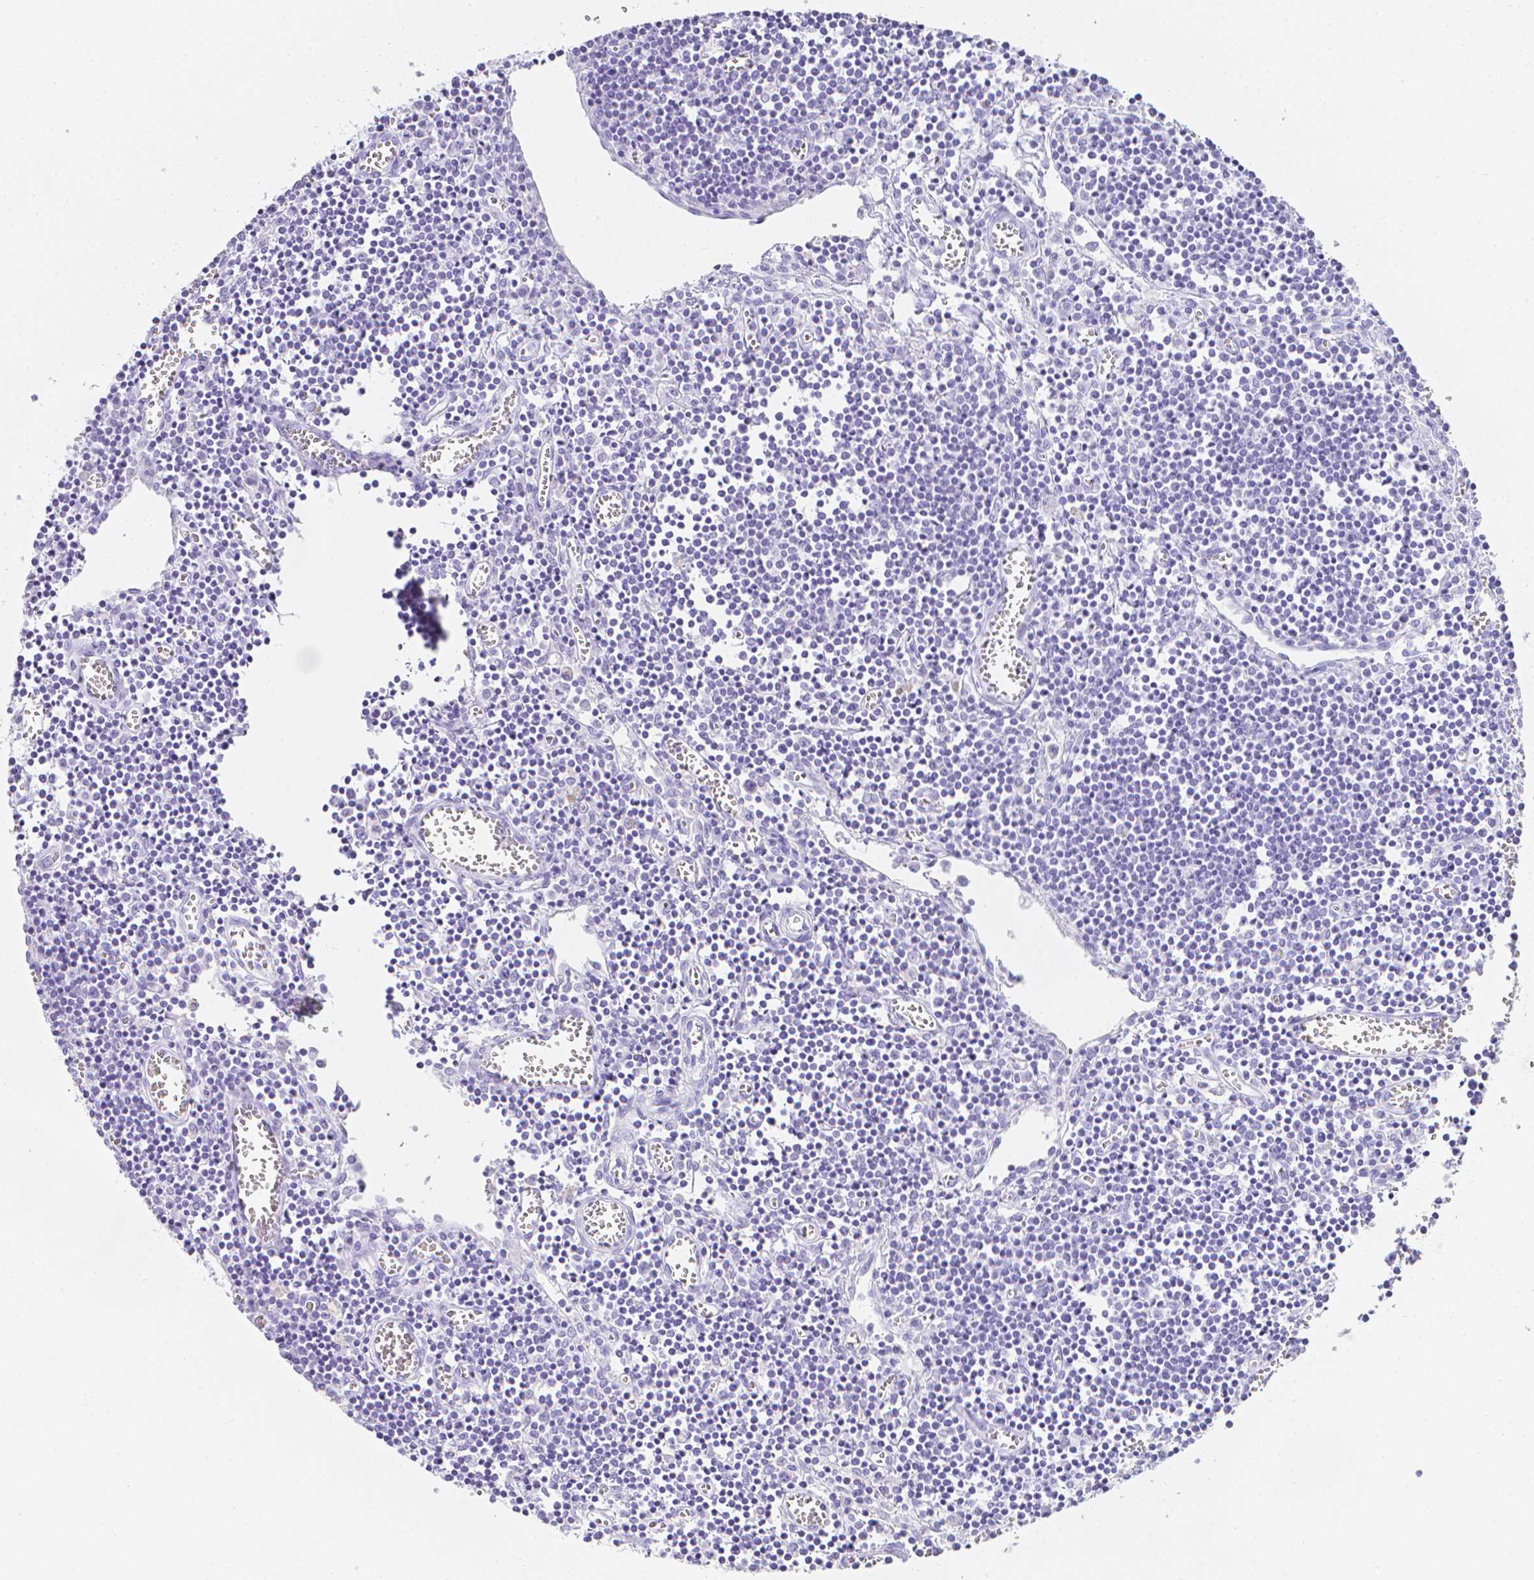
{"staining": {"intensity": "negative", "quantity": "none", "location": "none"}, "tissue": "lymph node", "cell_type": "Germinal center cells", "image_type": "normal", "snomed": [{"axis": "morphology", "description": "Normal tissue, NOS"}, {"axis": "topography", "description": "Lymph node"}], "caption": "This is an immunohistochemistry (IHC) photomicrograph of normal lymph node. There is no staining in germinal center cells.", "gene": "LGALS4", "patient": {"sex": "male", "age": 66}}